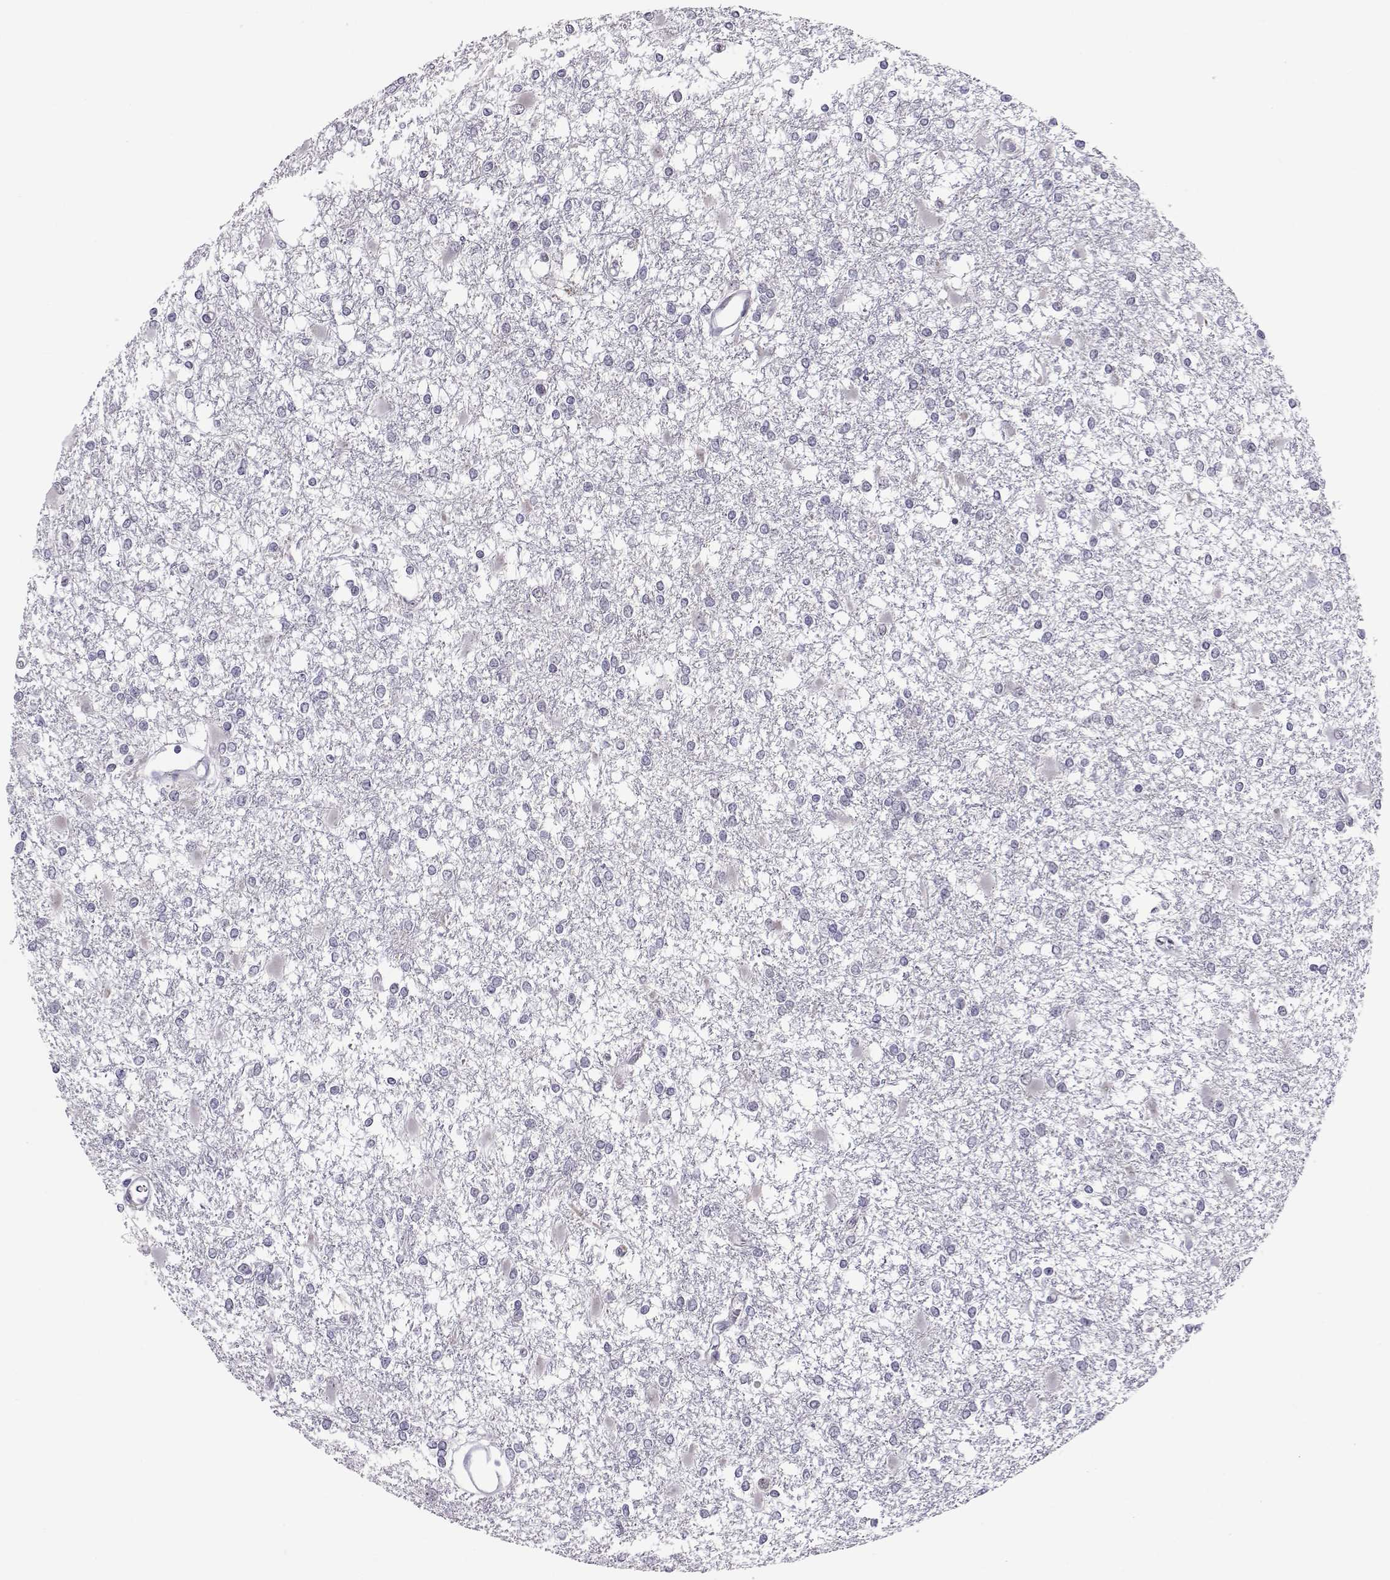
{"staining": {"intensity": "negative", "quantity": "none", "location": "none"}, "tissue": "glioma", "cell_type": "Tumor cells", "image_type": "cancer", "snomed": [{"axis": "morphology", "description": "Glioma, malignant, High grade"}, {"axis": "topography", "description": "Cerebral cortex"}], "caption": "DAB immunohistochemical staining of glioma shows no significant expression in tumor cells.", "gene": "SIX6", "patient": {"sex": "male", "age": 79}}